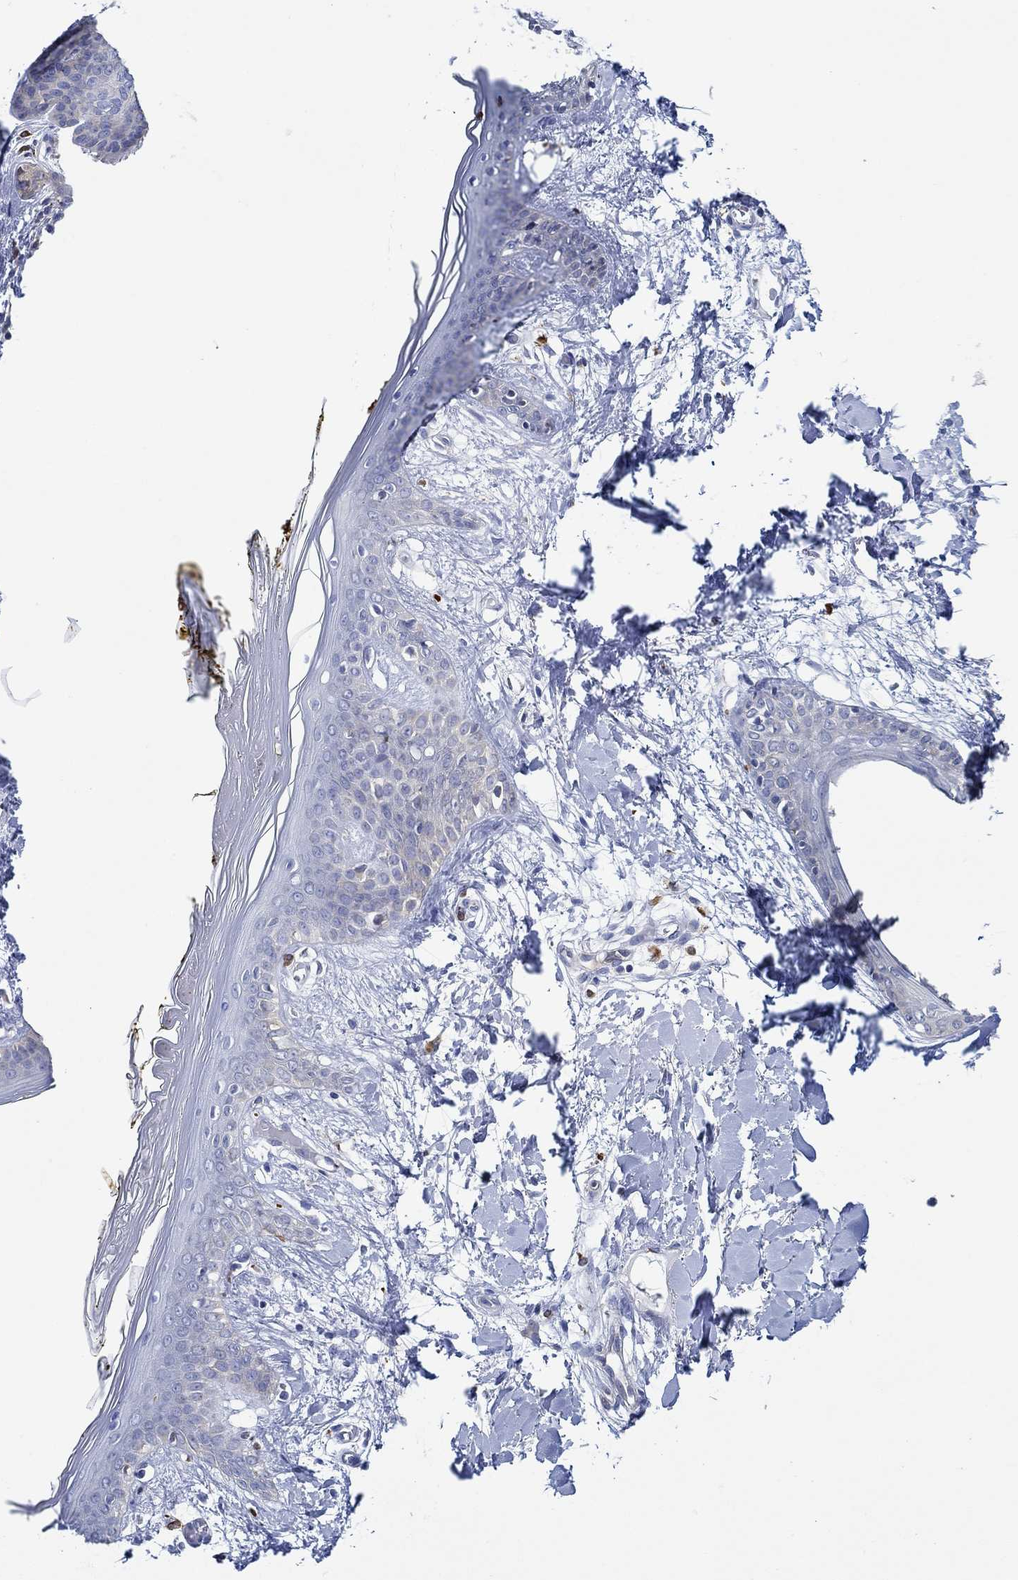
{"staining": {"intensity": "negative", "quantity": "none", "location": "none"}, "tissue": "skin", "cell_type": "Fibroblasts", "image_type": "normal", "snomed": [{"axis": "morphology", "description": "Normal tissue, NOS"}, {"axis": "topography", "description": "Skin"}], "caption": "Histopathology image shows no protein staining in fibroblasts of normal skin. Nuclei are stained in blue.", "gene": "SLC27A3", "patient": {"sex": "female", "age": 34}}